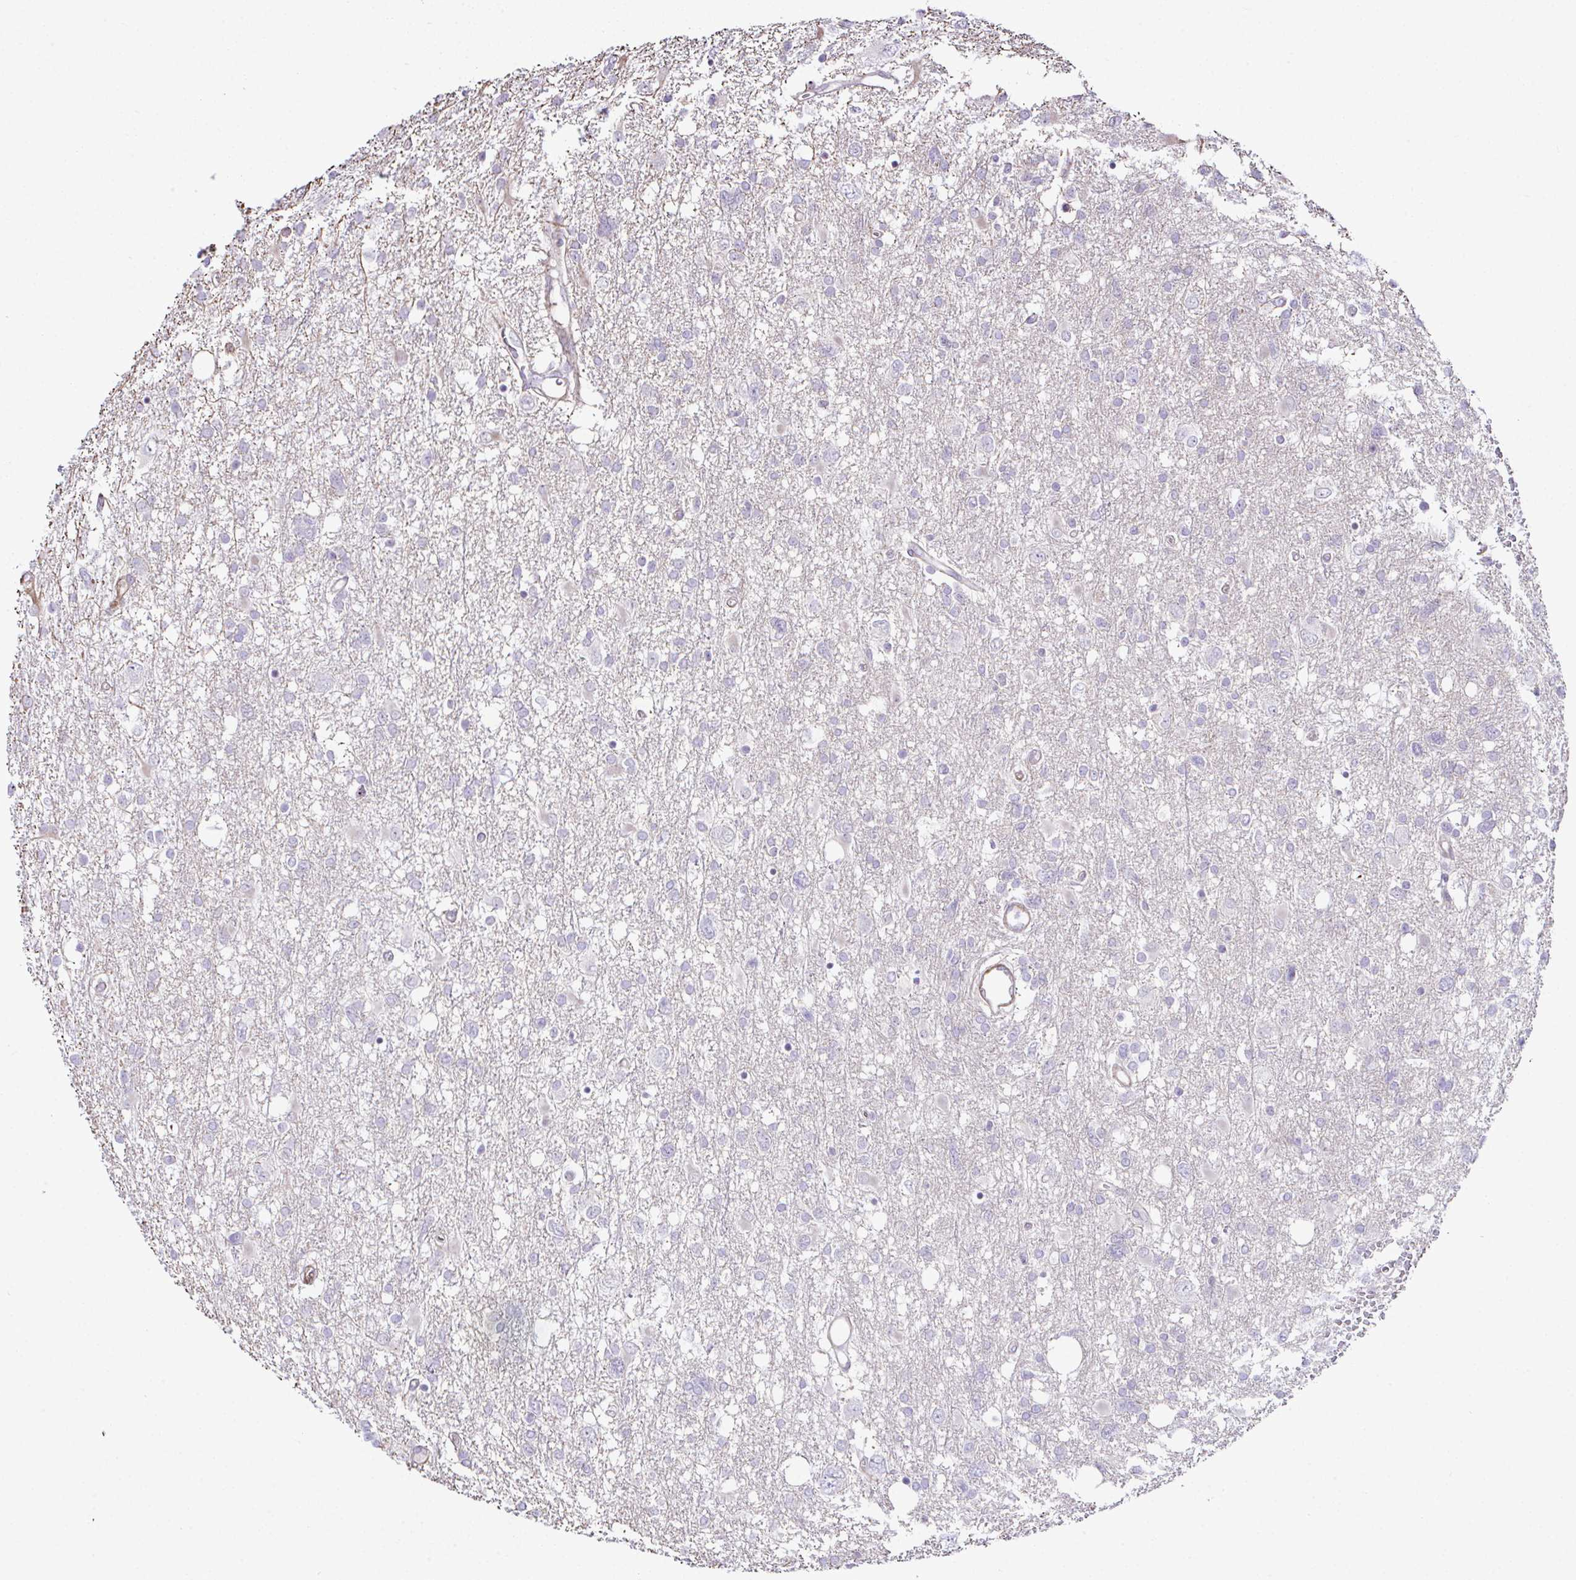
{"staining": {"intensity": "negative", "quantity": "none", "location": "none"}, "tissue": "glioma", "cell_type": "Tumor cells", "image_type": "cancer", "snomed": [{"axis": "morphology", "description": "Glioma, malignant, High grade"}, {"axis": "topography", "description": "Brain"}], "caption": "This is a histopathology image of immunohistochemistry (IHC) staining of high-grade glioma (malignant), which shows no expression in tumor cells.", "gene": "FBXO34", "patient": {"sex": "male", "age": 61}}